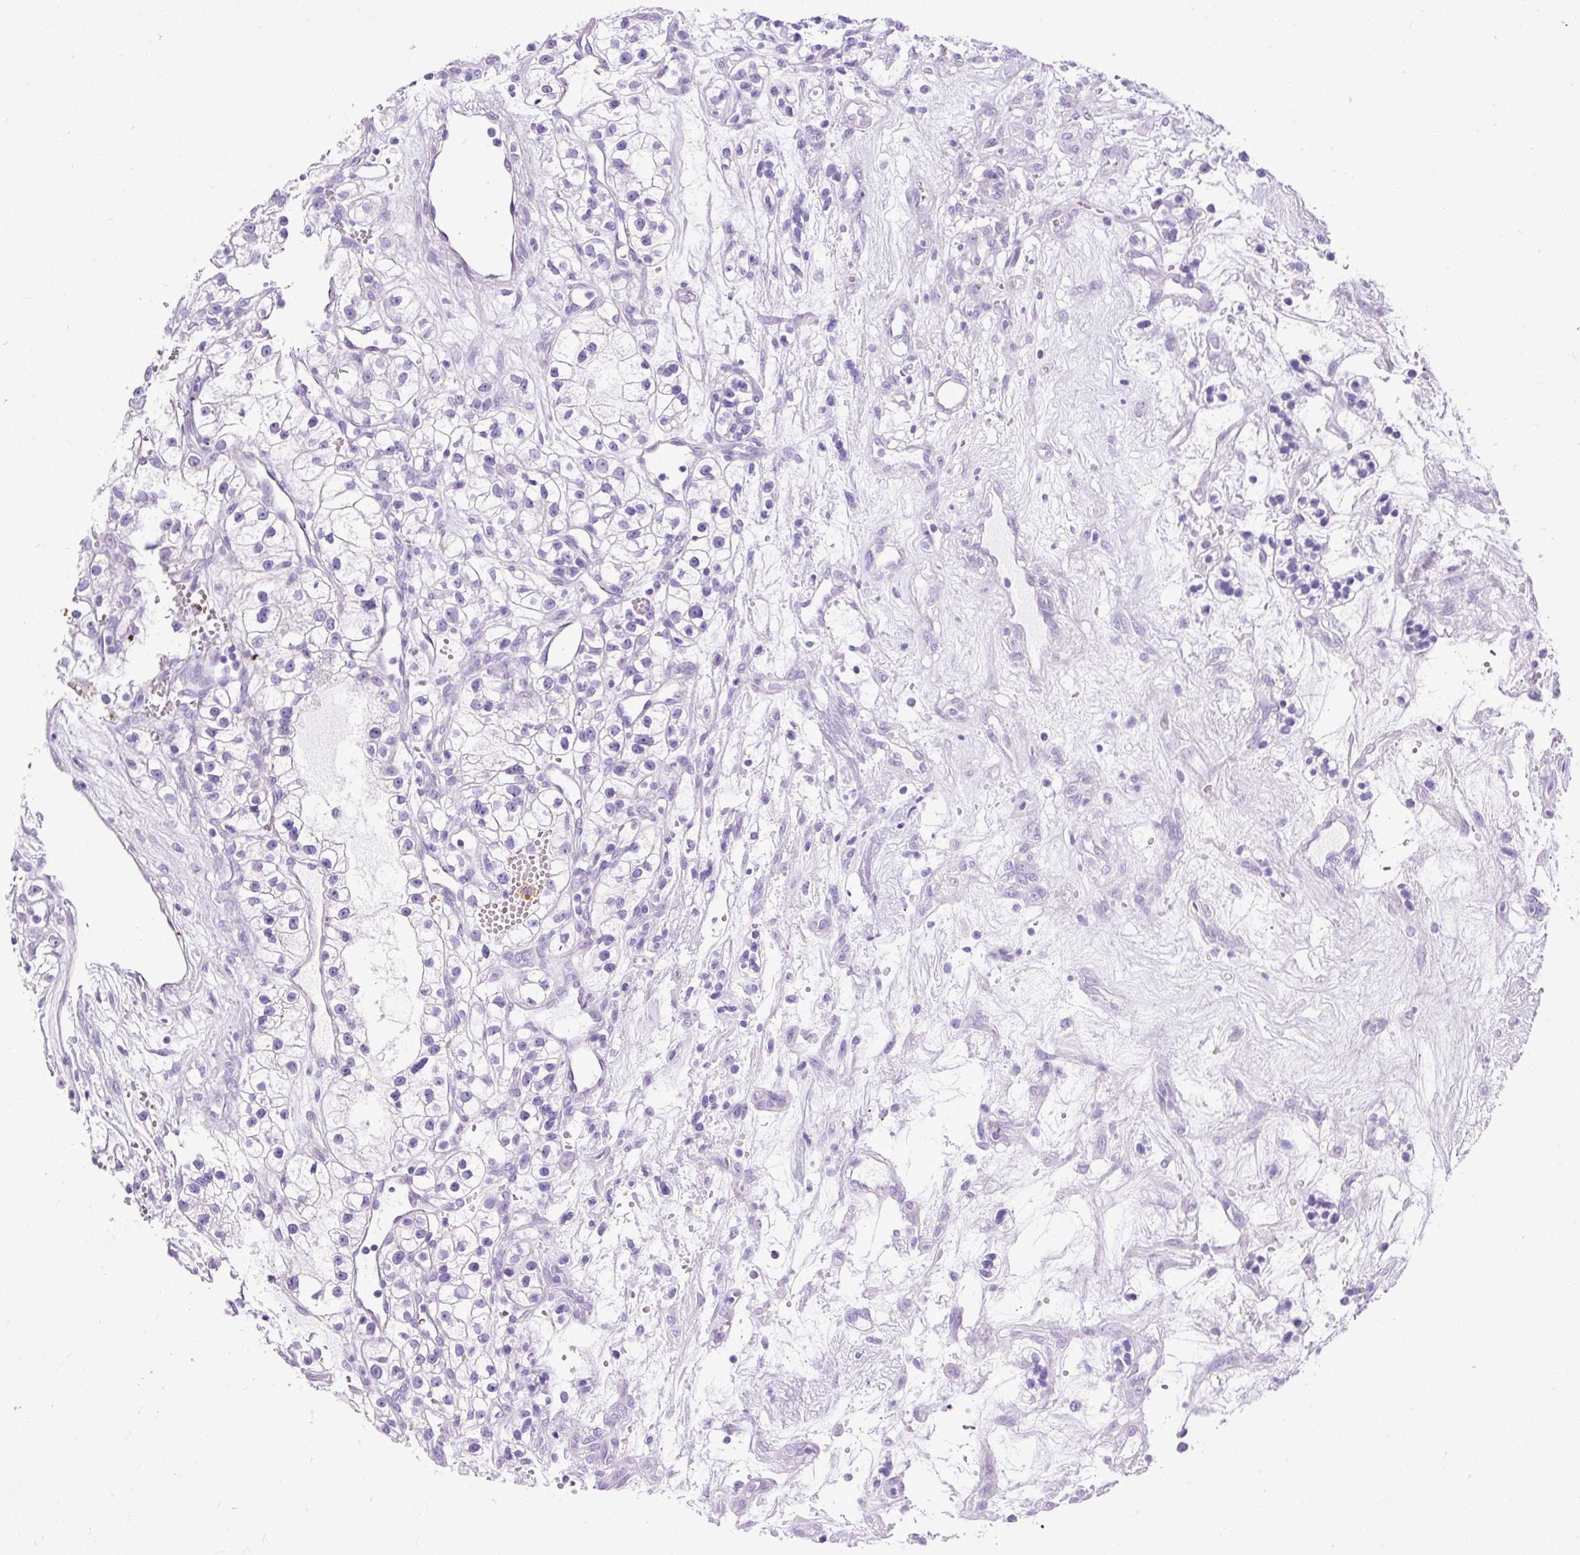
{"staining": {"intensity": "negative", "quantity": "none", "location": "none"}, "tissue": "renal cancer", "cell_type": "Tumor cells", "image_type": "cancer", "snomed": [{"axis": "morphology", "description": "Adenocarcinoma, NOS"}, {"axis": "topography", "description": "Kidney"}], "caption": "Tumor cells show no significant protein expression in adenocarcinoma (renal).", "gene": "HEY1", "patient": {"sex": "female", "age": 57}}